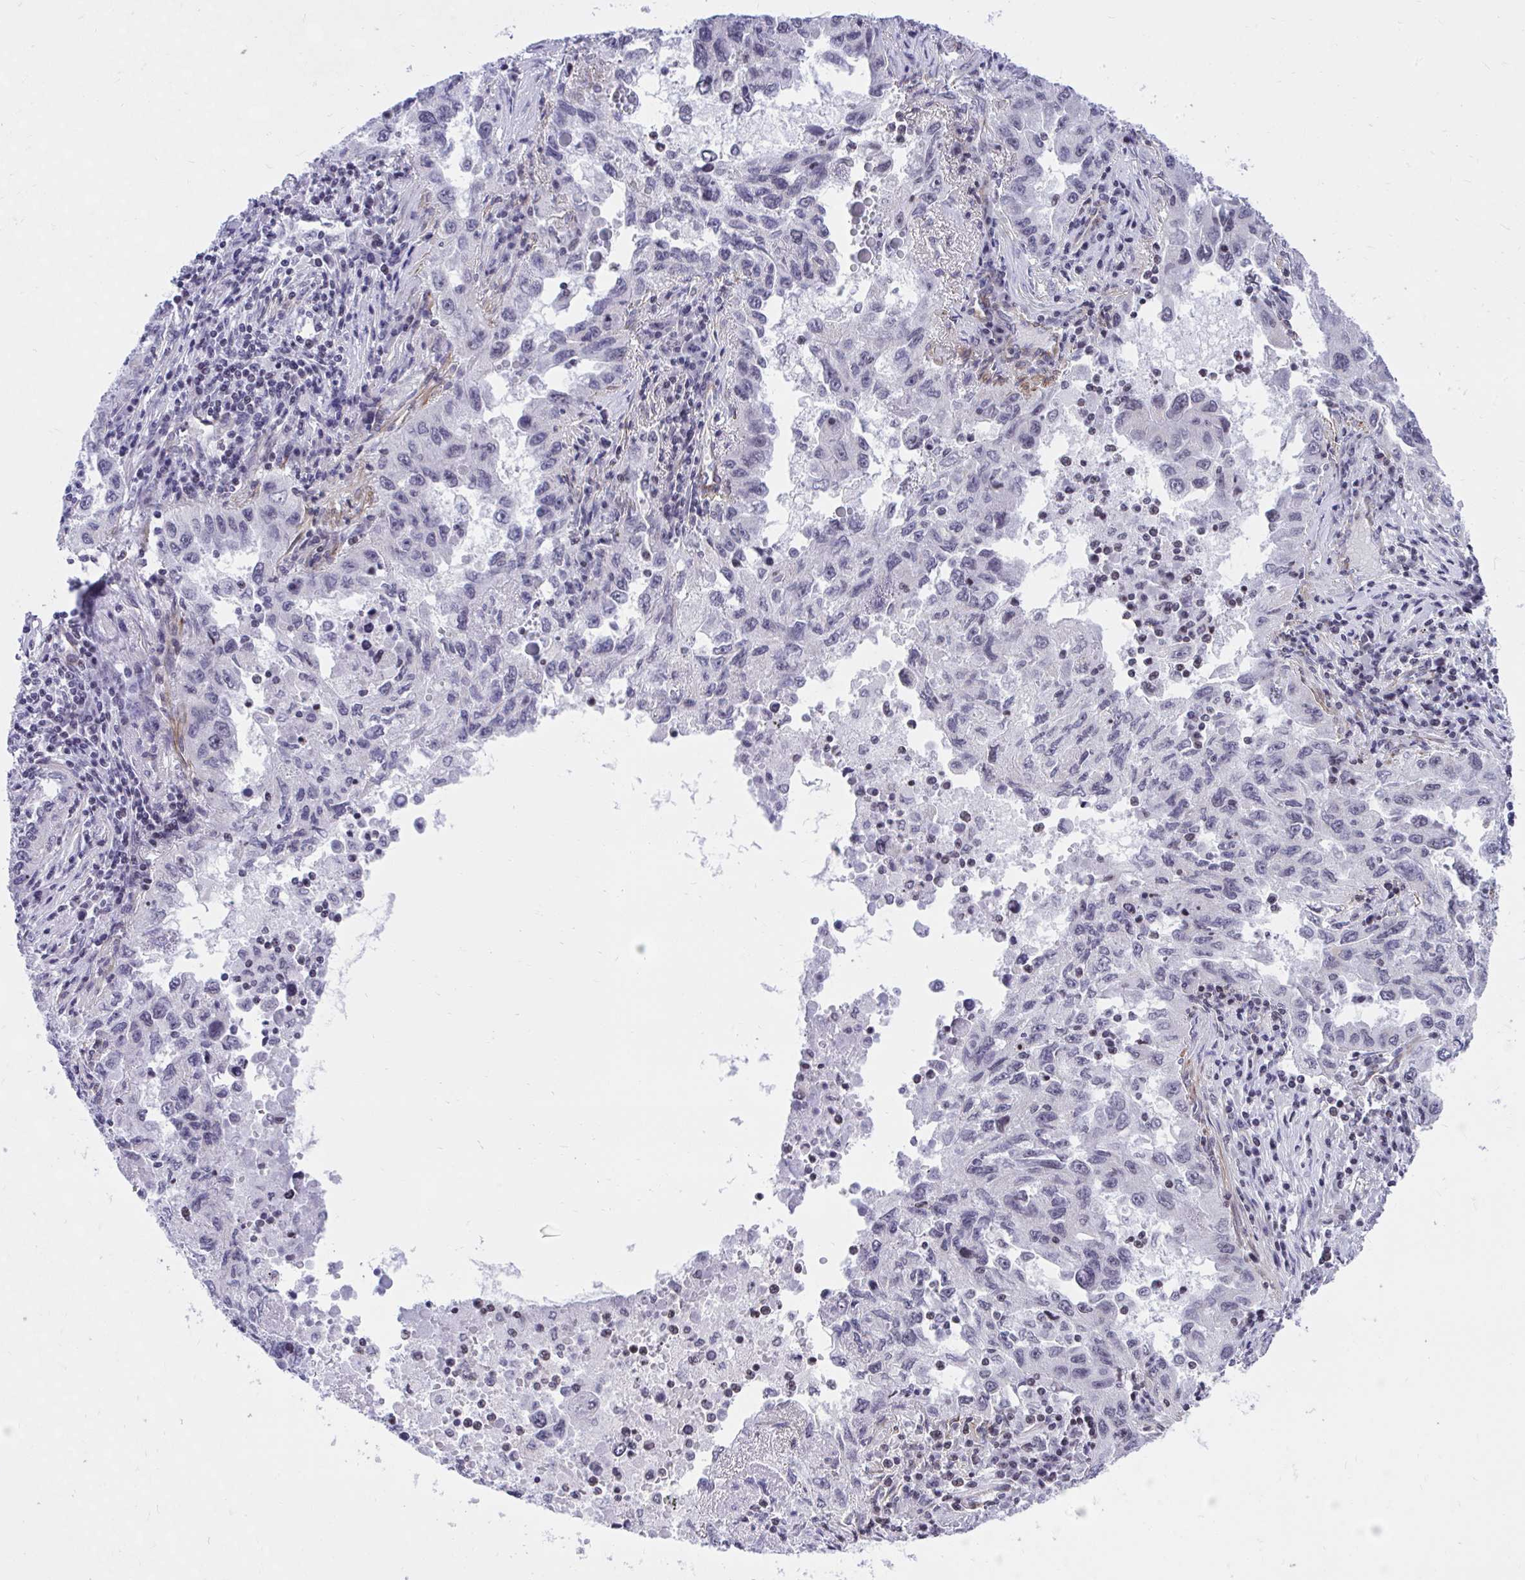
{"staining": {"intensity": "negative", "quantity": "none", "location": "none"}, "tissue": "lung cancer", "cell_type": "Tumor cells", "image_type": "cancer", "snomed": [{"axis": "morphology", "description": "Adenocarcinoma, NOS"}, {"axis": "topography", "description": "Lung"}], "caption": "Human lung cancer stained for a protein using immunohistochemistry shows no positivity in tumor cells.", "gene": "KCNN4", "patient": {"sex": "female", "age": 73}}